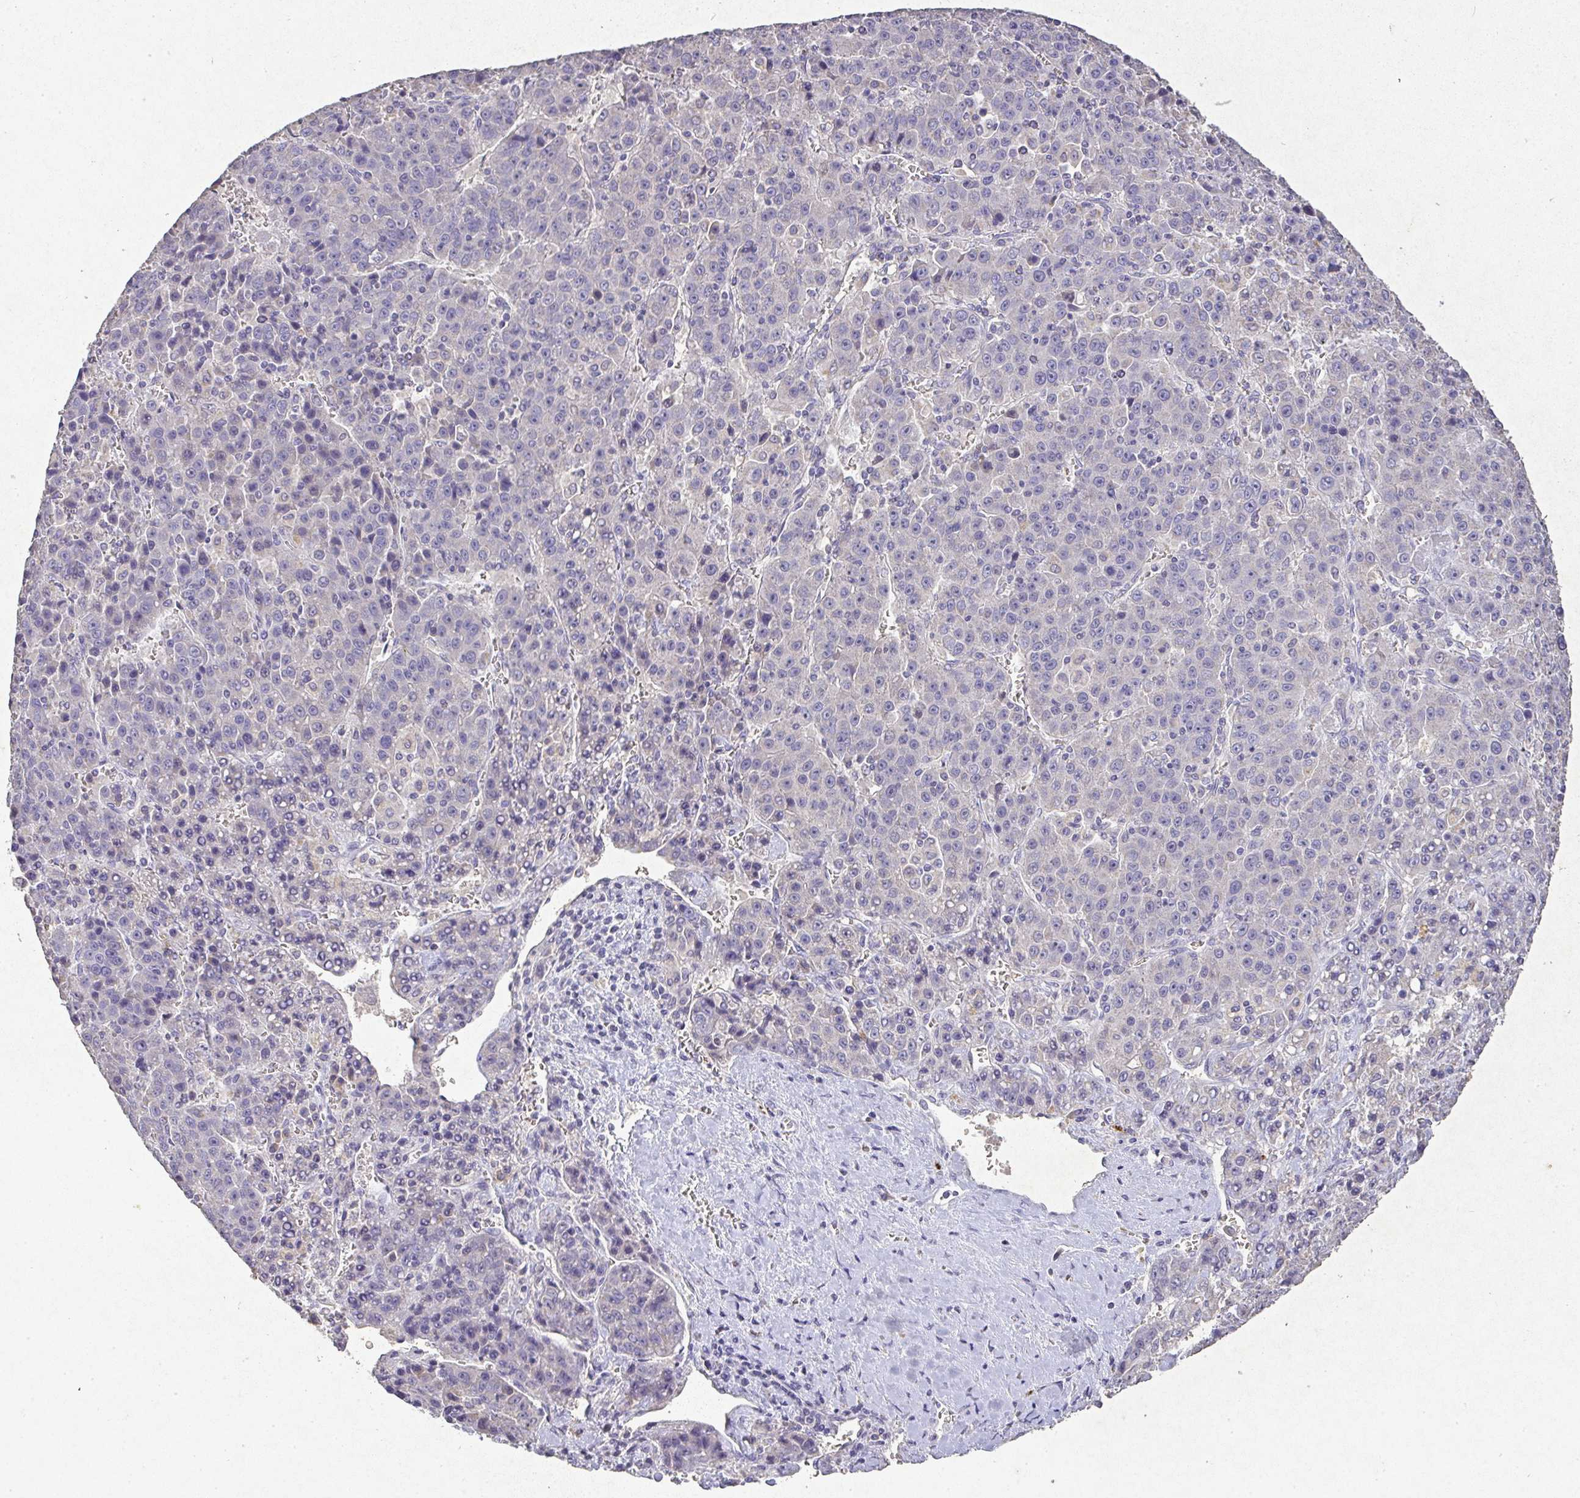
{"staining": {"intensity": "negative", "quantity": "none", "location": "none"}, "tissue": "liver cancer", "cell_type": "Tumor cells", "image_type": "cancer", "snomed": [{"axis": "morphology", "description": "Carcinoma, Hepatocellular, NOS"}, {"axis": "topography", "description": "Liver"}], "caption": "Immunohistochemistry of hepatocellular carcinoma (liver) demonstrates no staining in tumor cells.", "gene": "RPS2", "patient": {"sex": "female", "age": 53}}